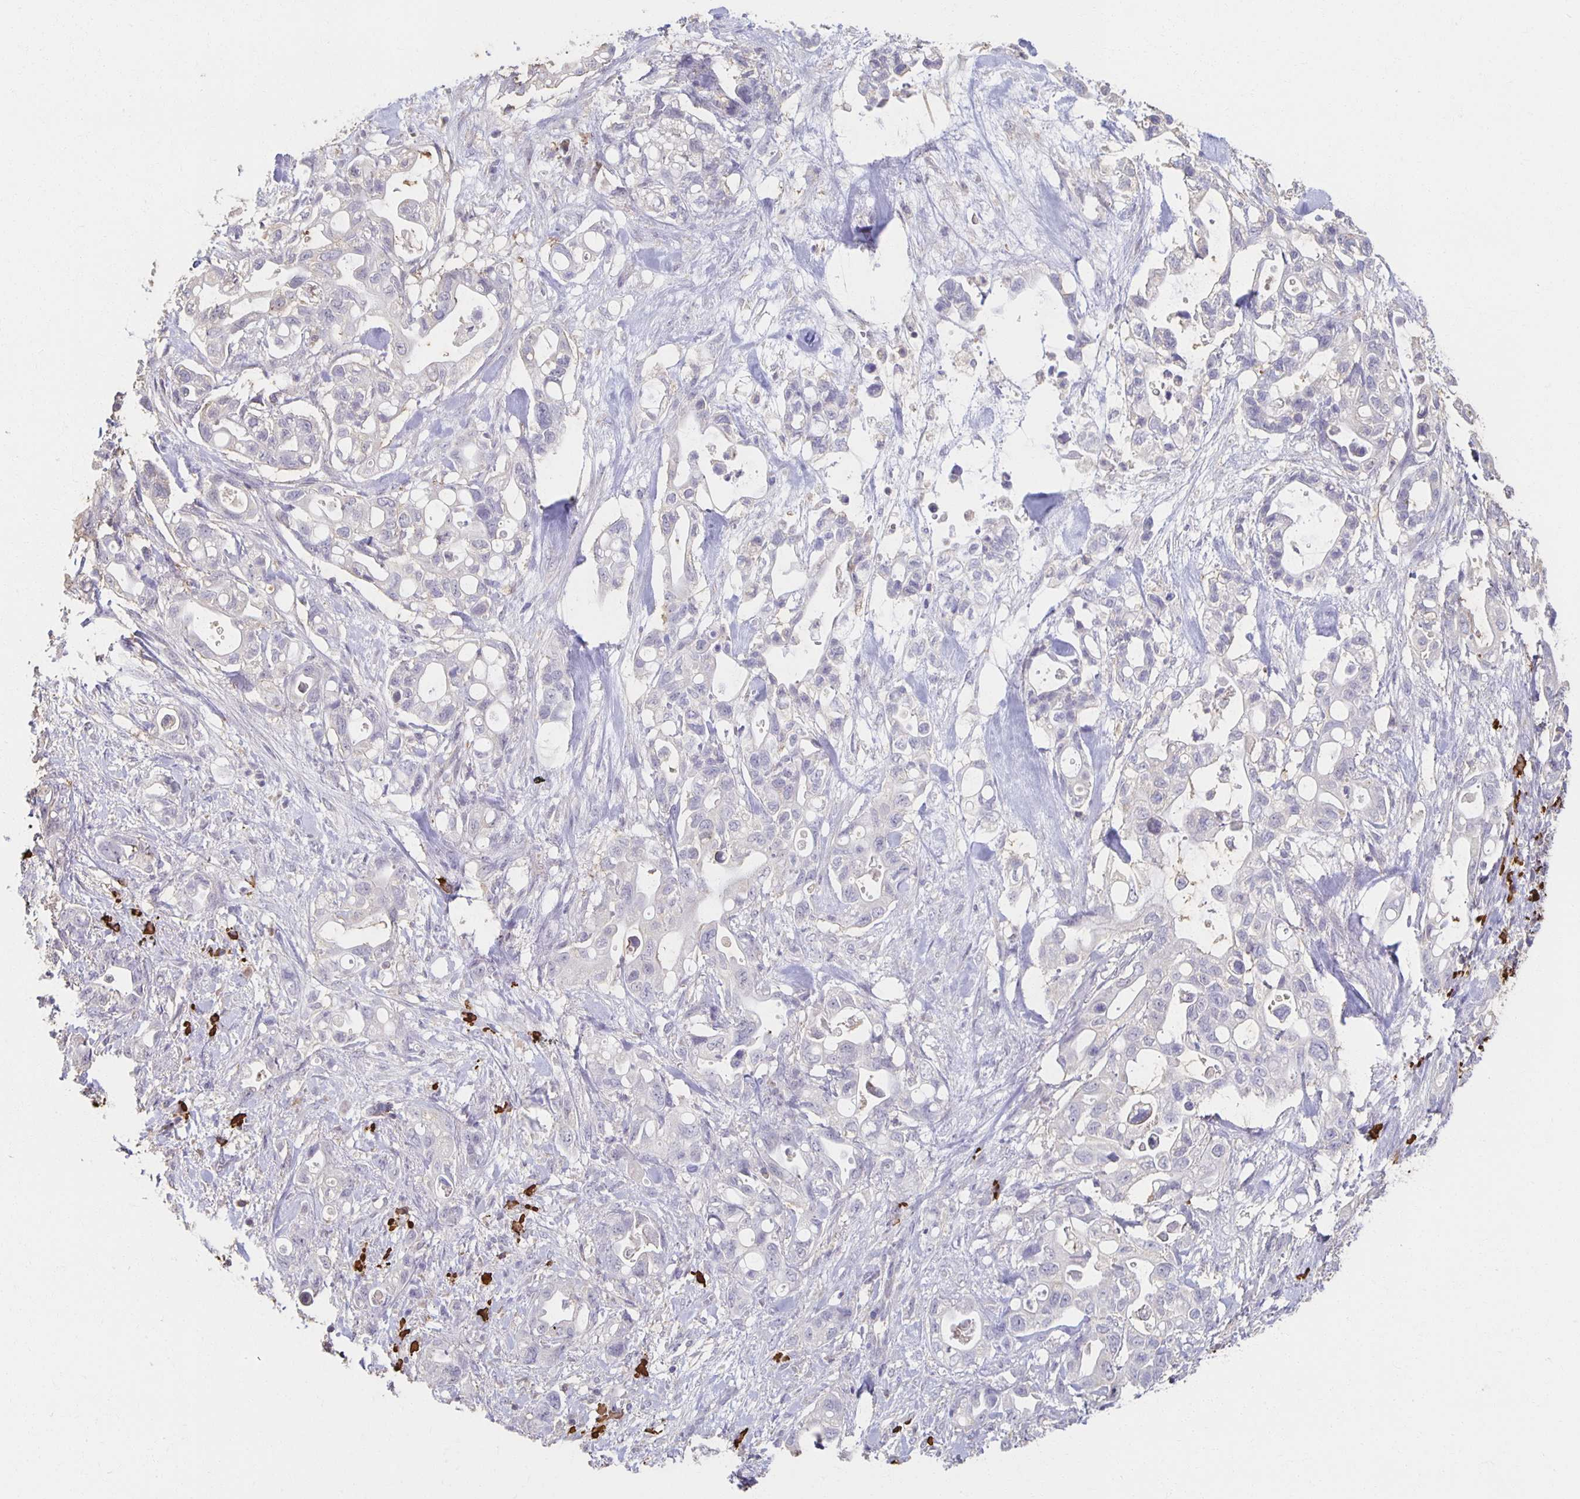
{"staining": {"intensity": "negative", "quantity": "none", "location": "none"}, "tissue": "pancreatic cancer", "cell_type": "Tumor cells", "image_type": "cancer", "snomed": [{"axis": "morphology", "description": "Adenocarcinoma, NOS"}, {"axis": "topography", "description": "Pancreas"}], "caption": "Tumor cells show no significant expression in pancreatic adenocarcinoma.", "gene": "ZNF692", "patient": {"sex": "female", "age": 72}}